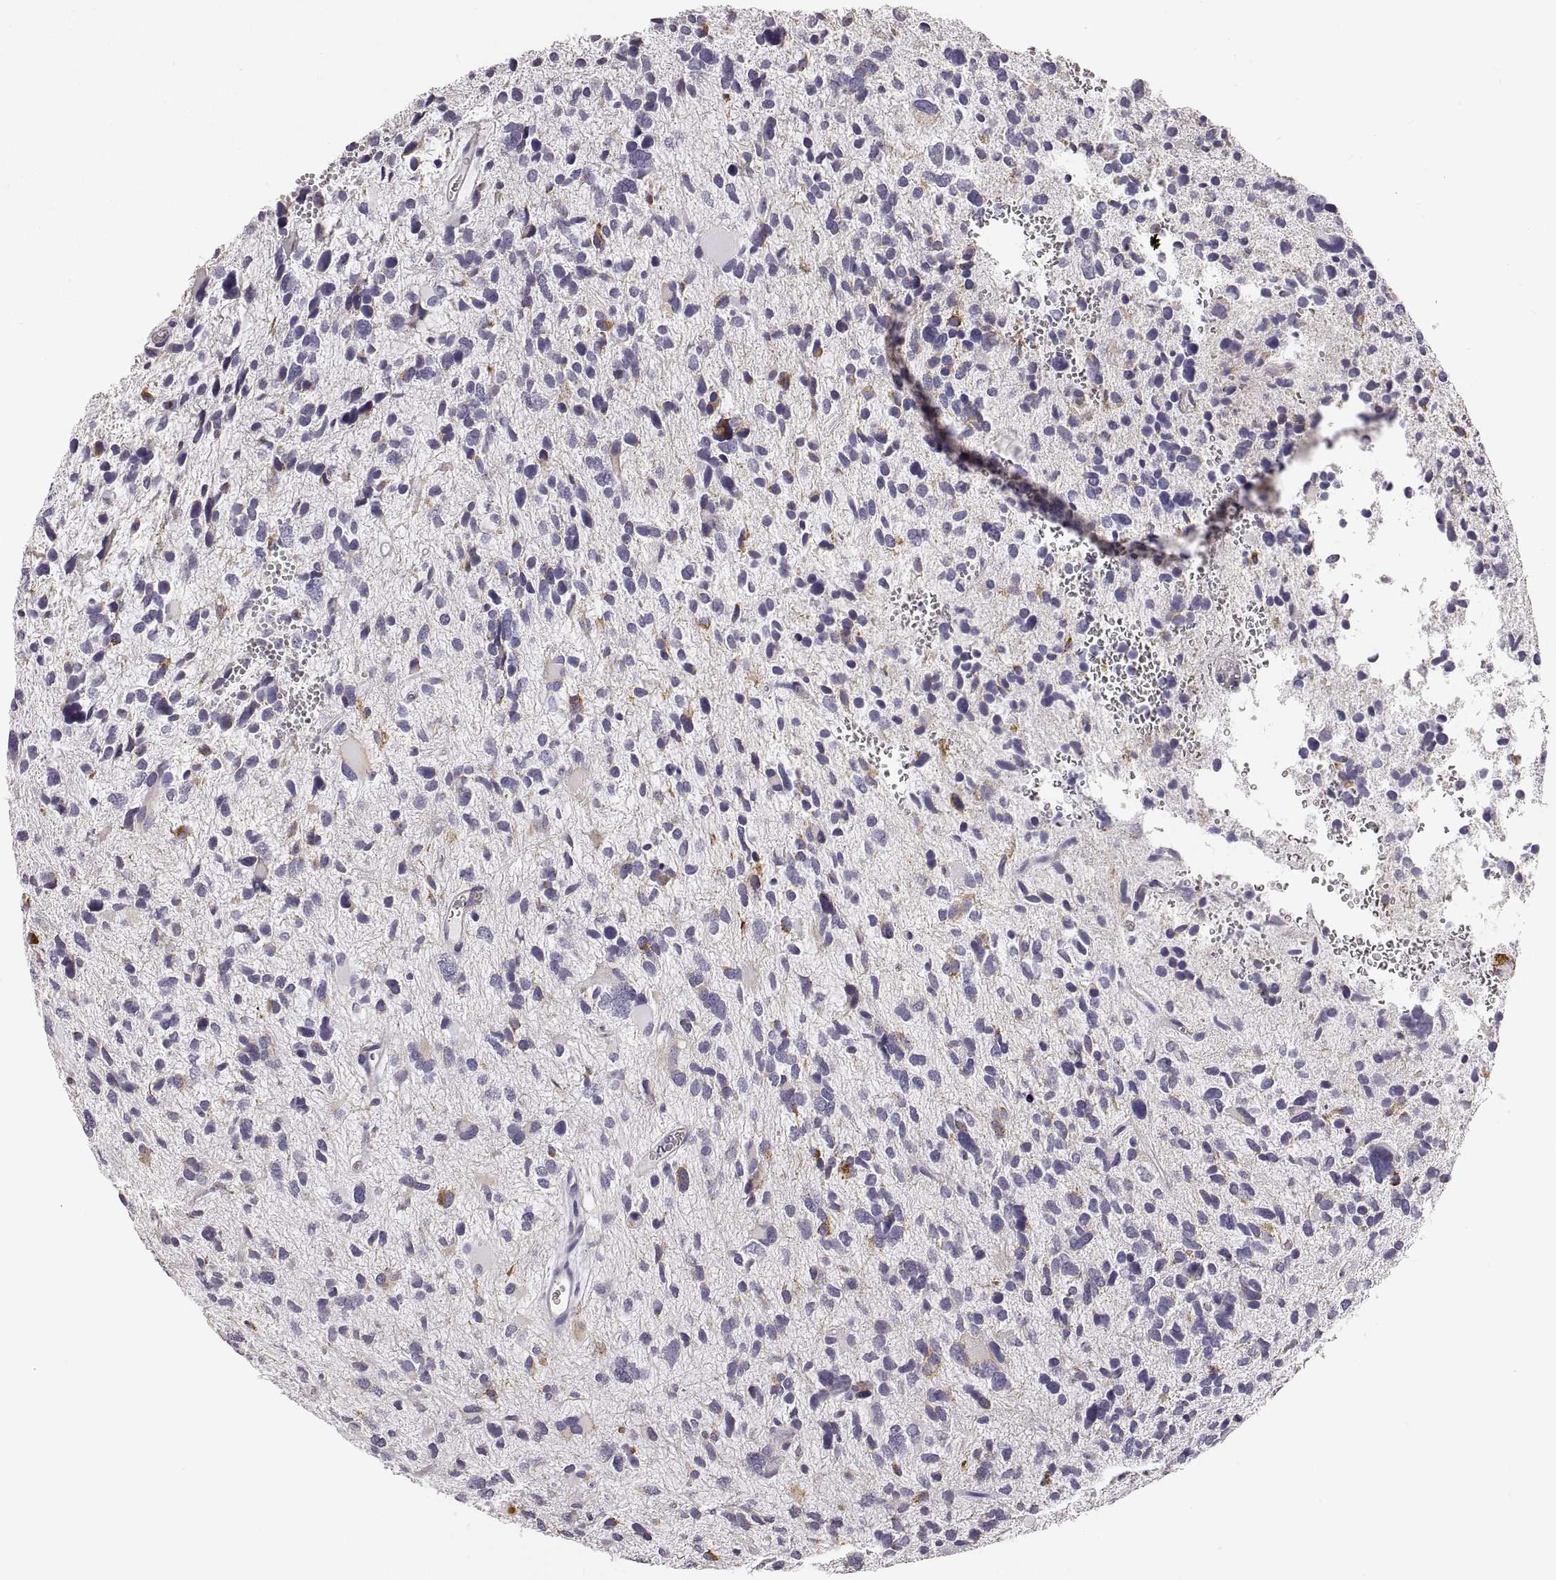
{"staining": {"intensity": "negative", "quantity": "none", "location": "none"}, "tissue": "glioma", "cell_type": "Tumor cells", "image_type": "cancer", "snomed": [{"axis": "morphology", "description": "Glioma, malignant, High grade"}, {"axis": "topography", "description": "Brain"}], "caption": "This is an IHC micrograph of high-grade glioma (malignant). There is no expression in tumor cells.", "gene": "RDH13", "patient": {"sex": "female", "age": 11}}